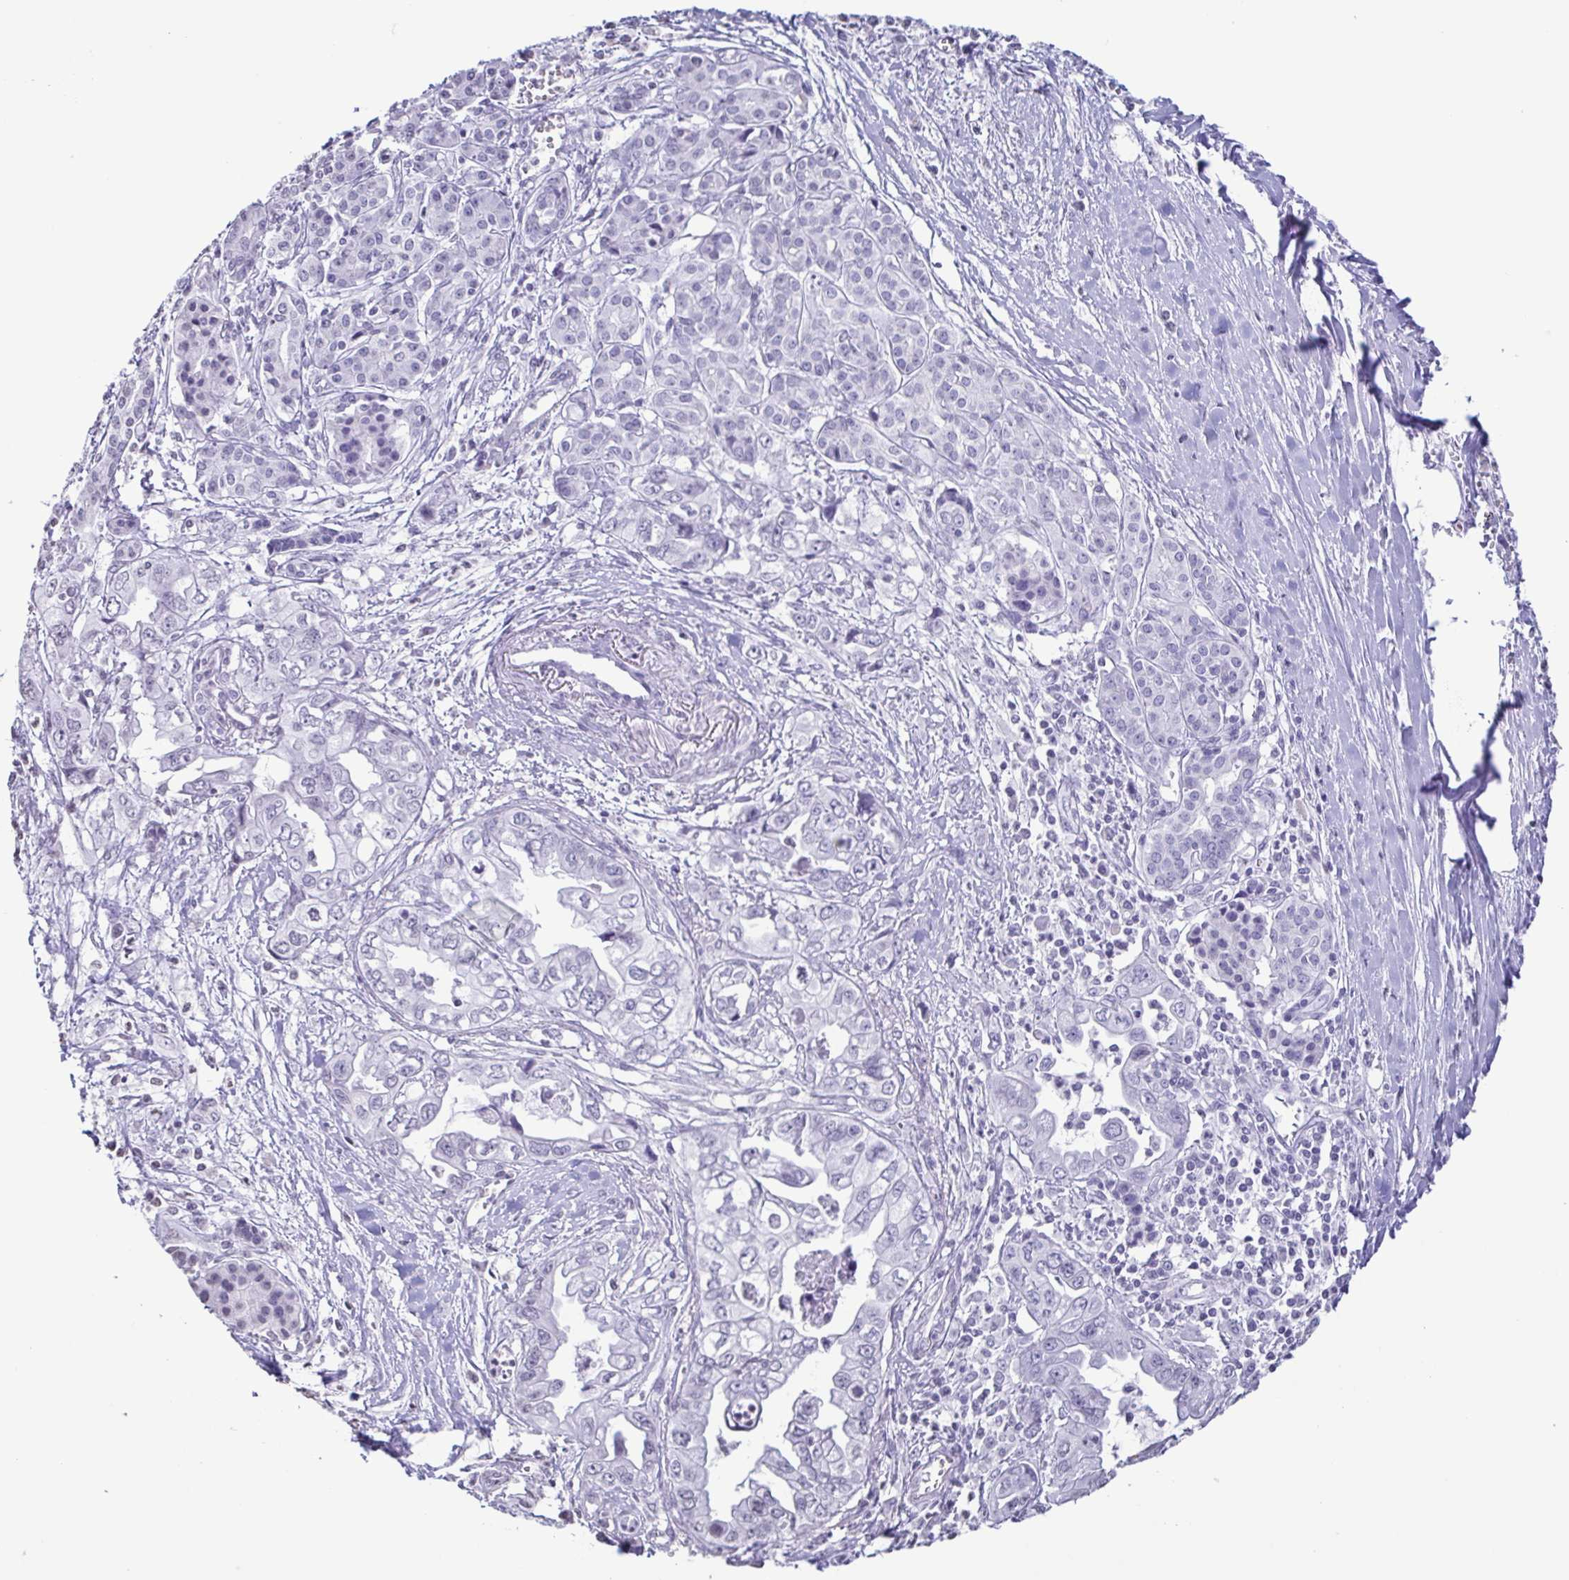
{"staining": {"intensity": "negative", "quantity": "none", "location": "none"}, "tissue": "pancreatic cancer", "cell_type": "Tumor cells", "image_type": "cancer", "snomed": [{"axis": "morphology", "description": "Adenocarcinoma, NOS"}, {"axis": "topography", "description": "Pancreas"}], "caption": "A histopathology image of human pancreatic adenocarcinoma is negative for staining in tumor cells.", "gene": "VCY1B", "patient": {"sex": "male", "age": 68}}